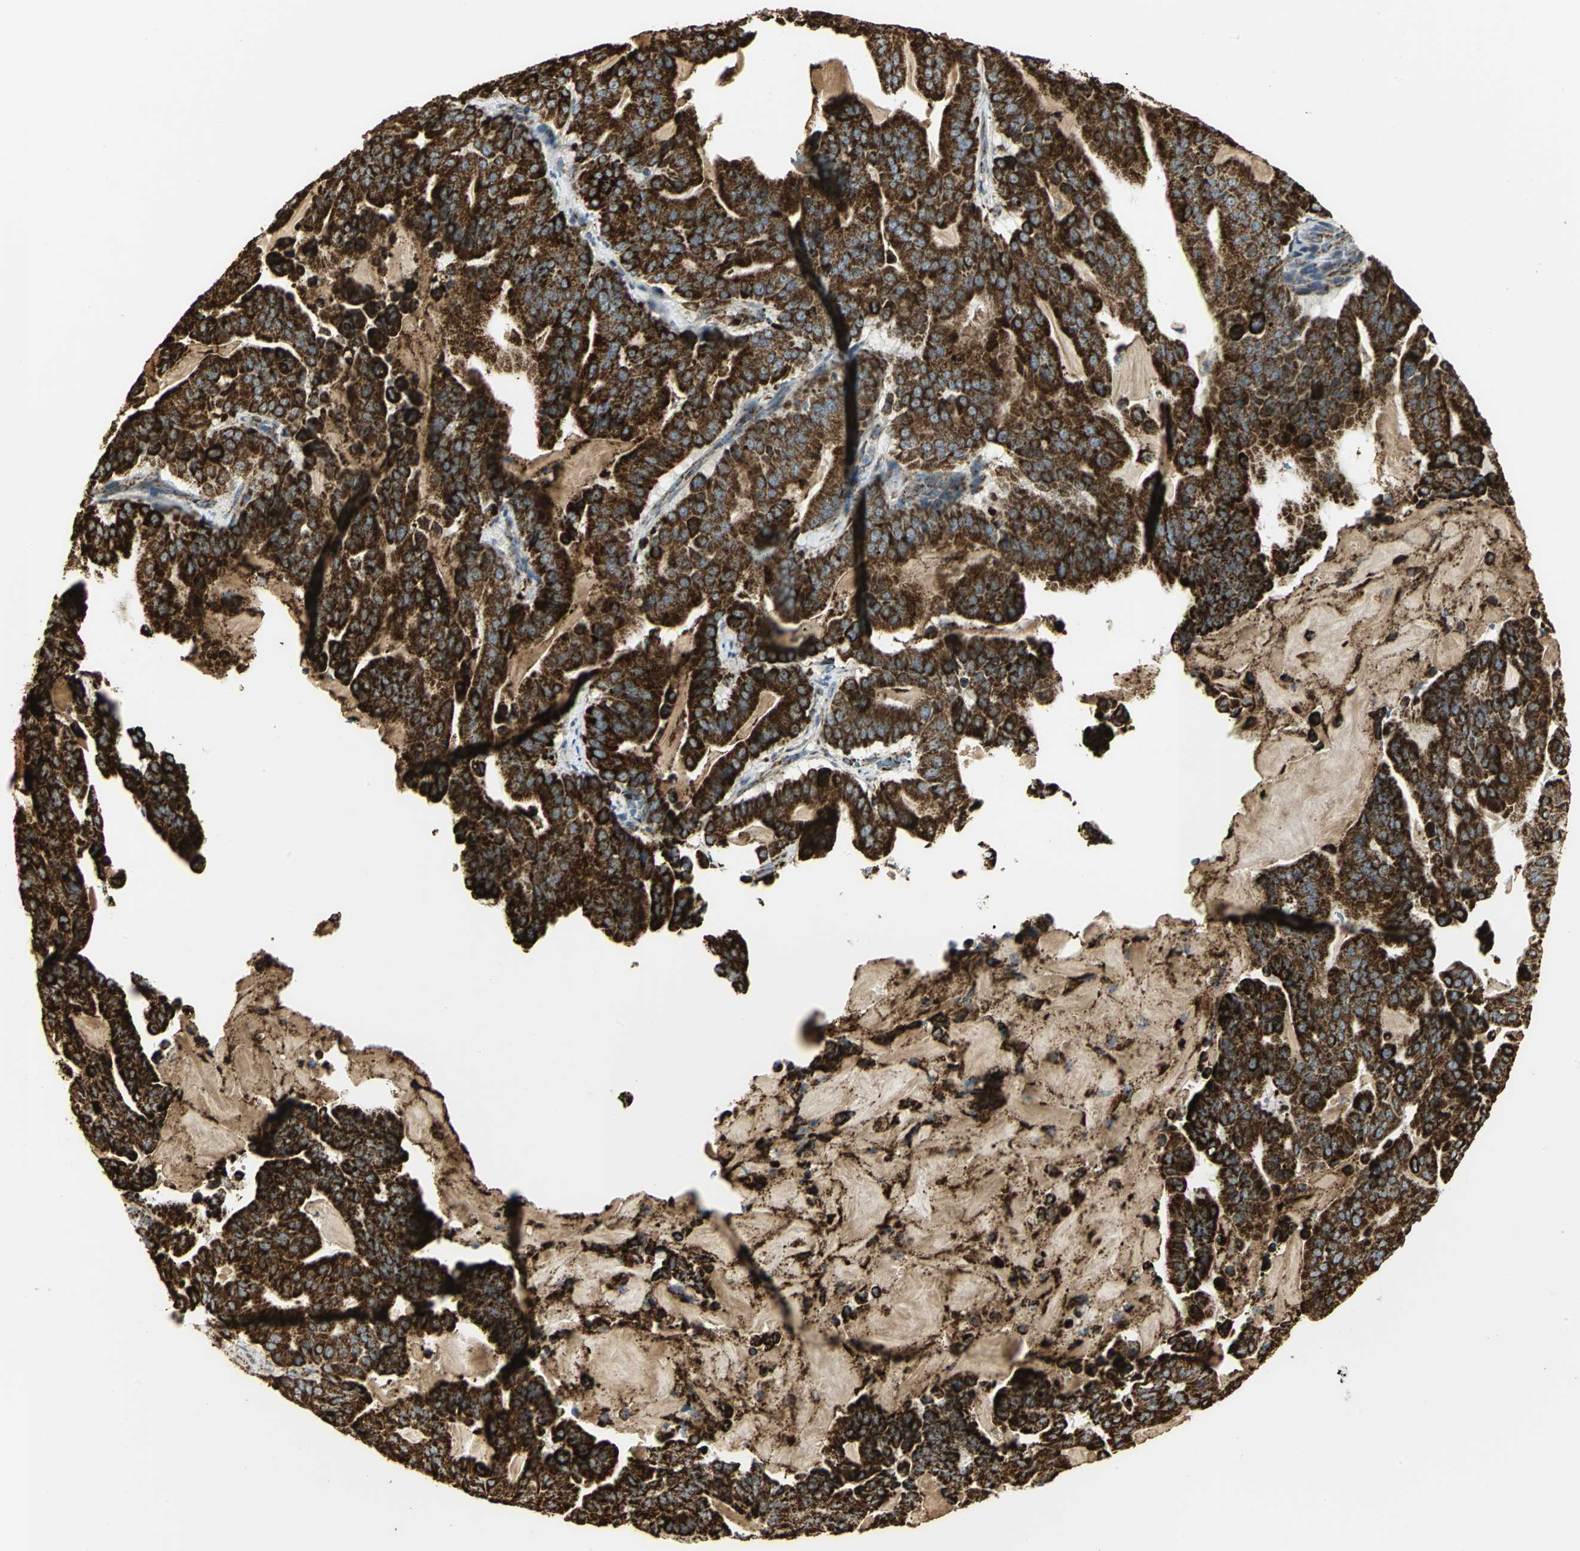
{"staining": {"intensity": "strong", "quantity": ">75%", "location": "cytoplasmic/membranous"}, "tissue": "pancreatic cancer", "cell_type": "Tumor cells", "image_type": "cancer", "snomed": [{"axis": "morphology", "description": "Adenocarcinoma, NOS"}, {"axis": "topography", "description": "Pancreas"}], "caption": "Strong cytoplasmic/membranous staining is present in about >75% of tumor cells in adenocarcinoma (pancreatic). The protein of interest is stained brown, and the nuclei are stained in blue (DAB (3,3'-diaminobenzidine) IHC with brightfield microscopy, high magnification).", "gene": "VDAC1", "patient": {"sex": "male", "age": 63}}